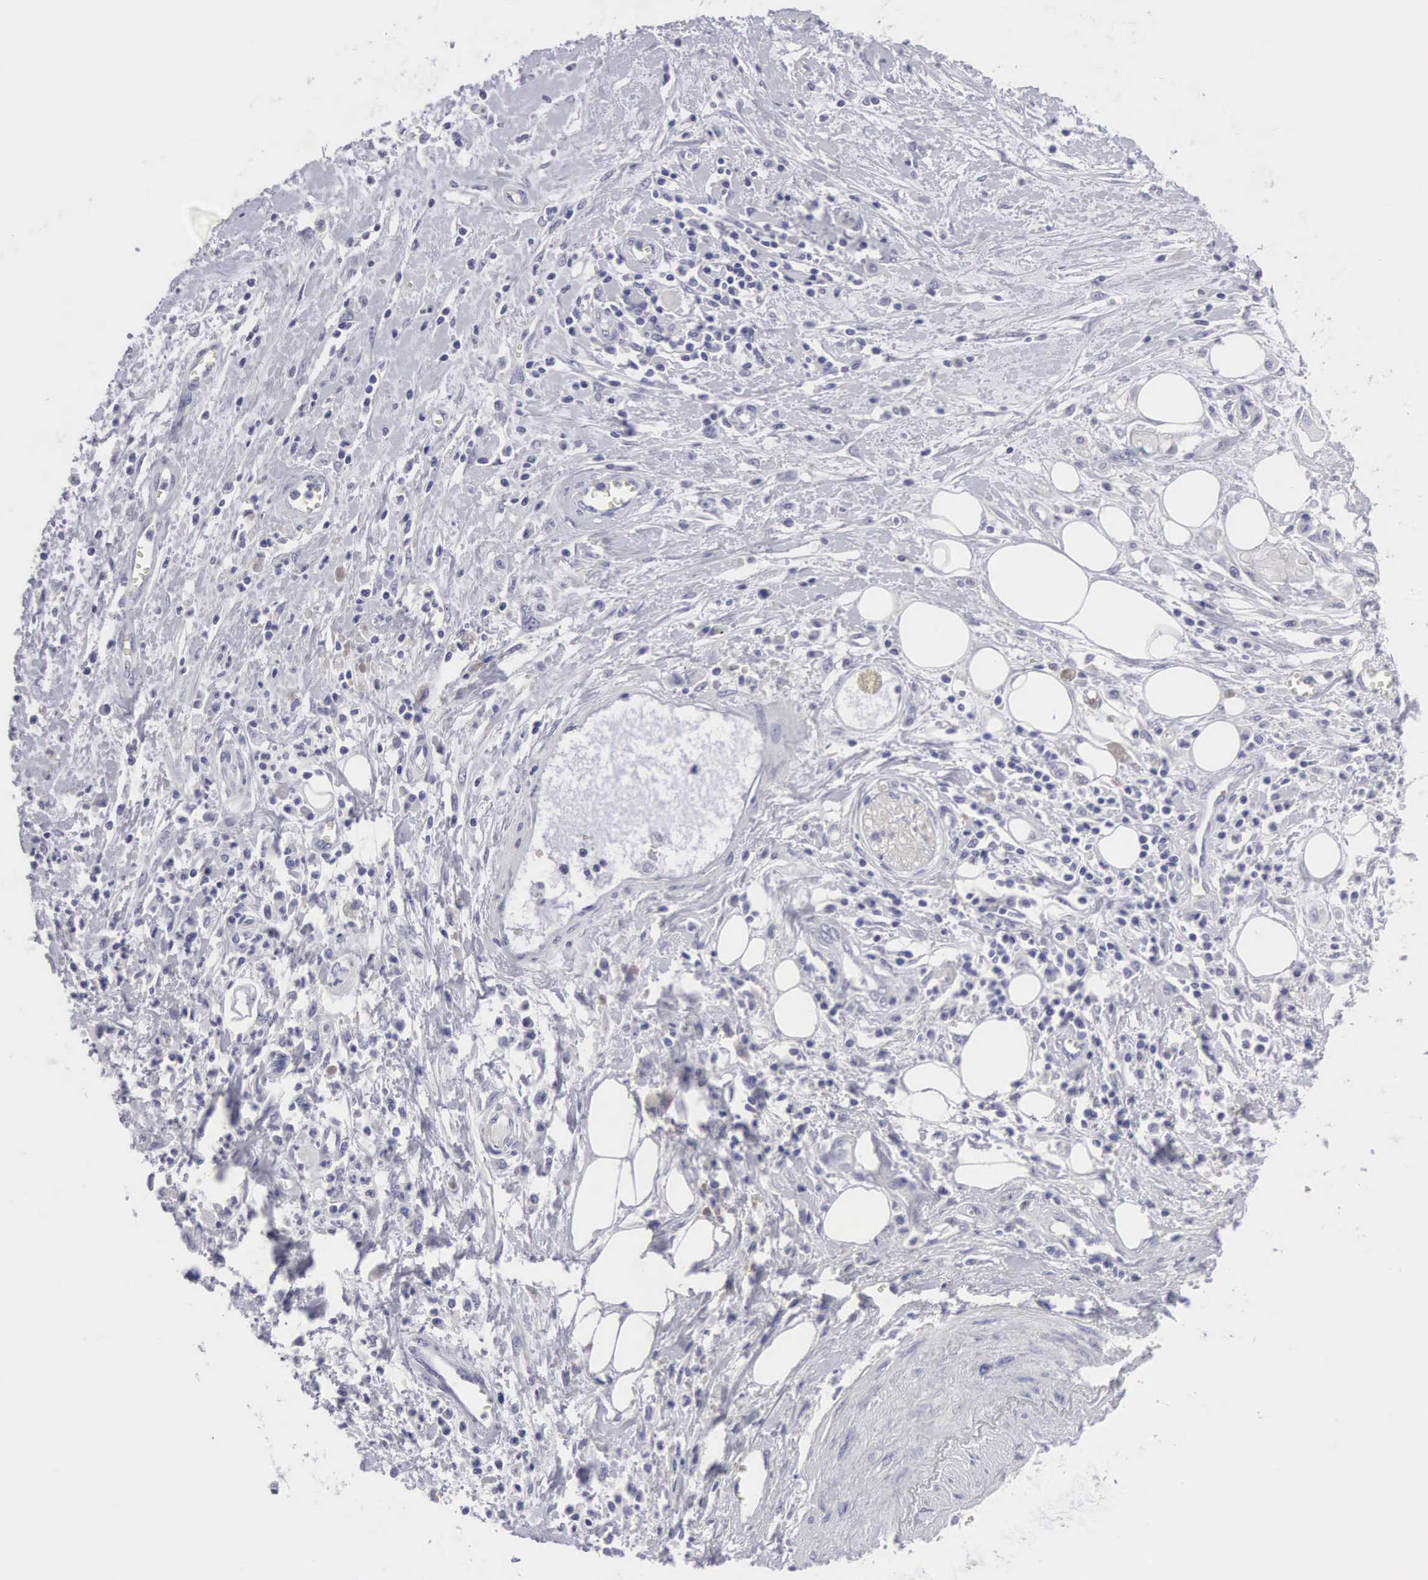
{"staining": {"intensity": "negative", "quantity": "none", "location": "none"}, "tissue": "pancreatic cancer", "cell_type": "Tumor cells", "image_type": "cancer", "snomed": [{"axis": "morphology", "description": "Adenocarcinoma, NOS"}, {"axis": "topography", "description": "Pancreas"}], "caption": "IHC of pancreatic cancer (adenocarcinoma) displays no expression in tumor cells. (DAB IHC visualized using brightfield microscopy, high magnification).", "gene": "SLITRK4", "patient": {"sex": "female", "age": 70}}